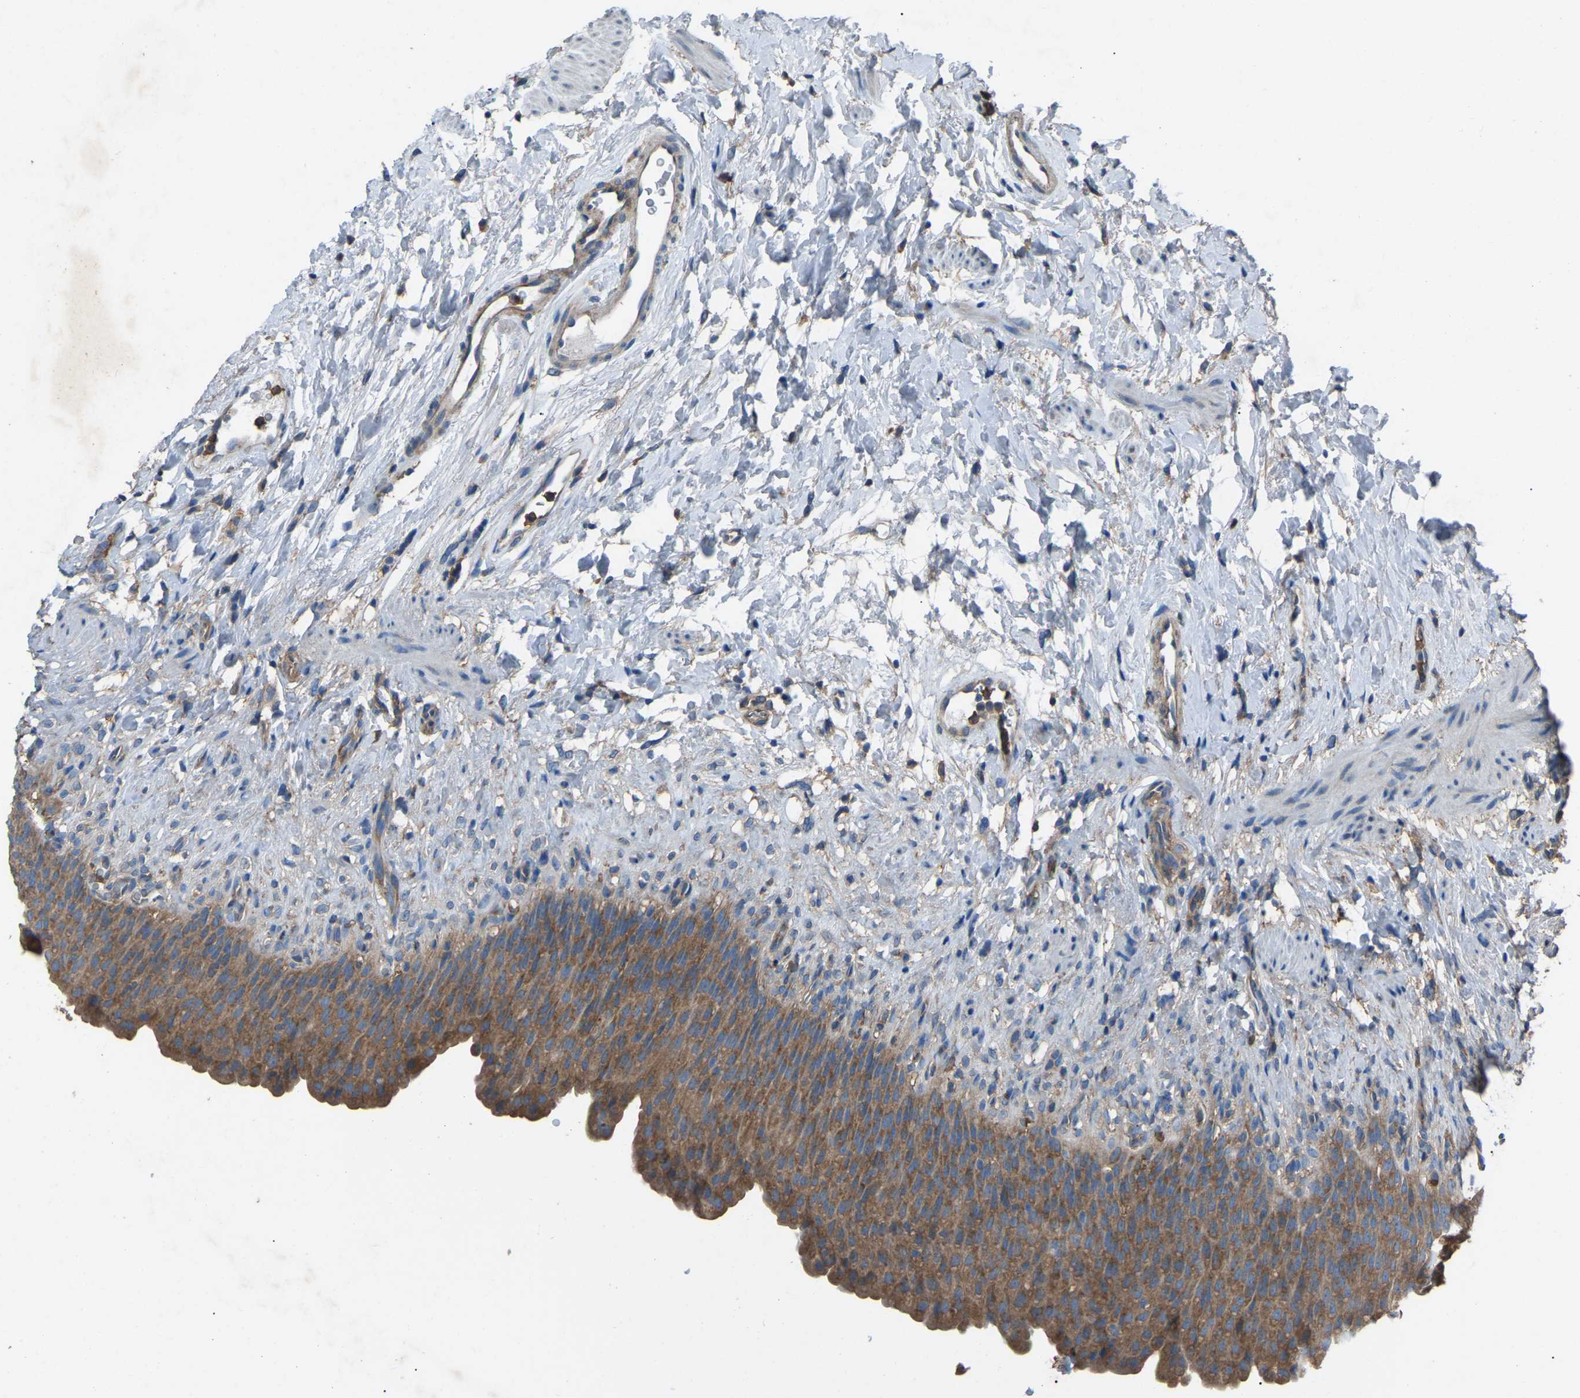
{"staining": {"intensity": "moderate", "quantity": ">75%", "location": "cytoplasmic/membranous"}, "tissue": "urinary bladder", "cell_type": "Urothelial cells", "image_type": "normal", "snomed": [{"axis": "morphology", "description": "Normal tissue, NOS"}, {"axis": "topography", "description": "Urinary bladder"}], "caption": "This photomicrograph exhibits immunohistochemistry (IHC) staining of benign urinary bladder, with medium moderate cytoplasmic/membranous staining in approximately >75% of urothelial cells.", "gene": "AIMP1", "patient": {"sex": "female", "age": 79}}